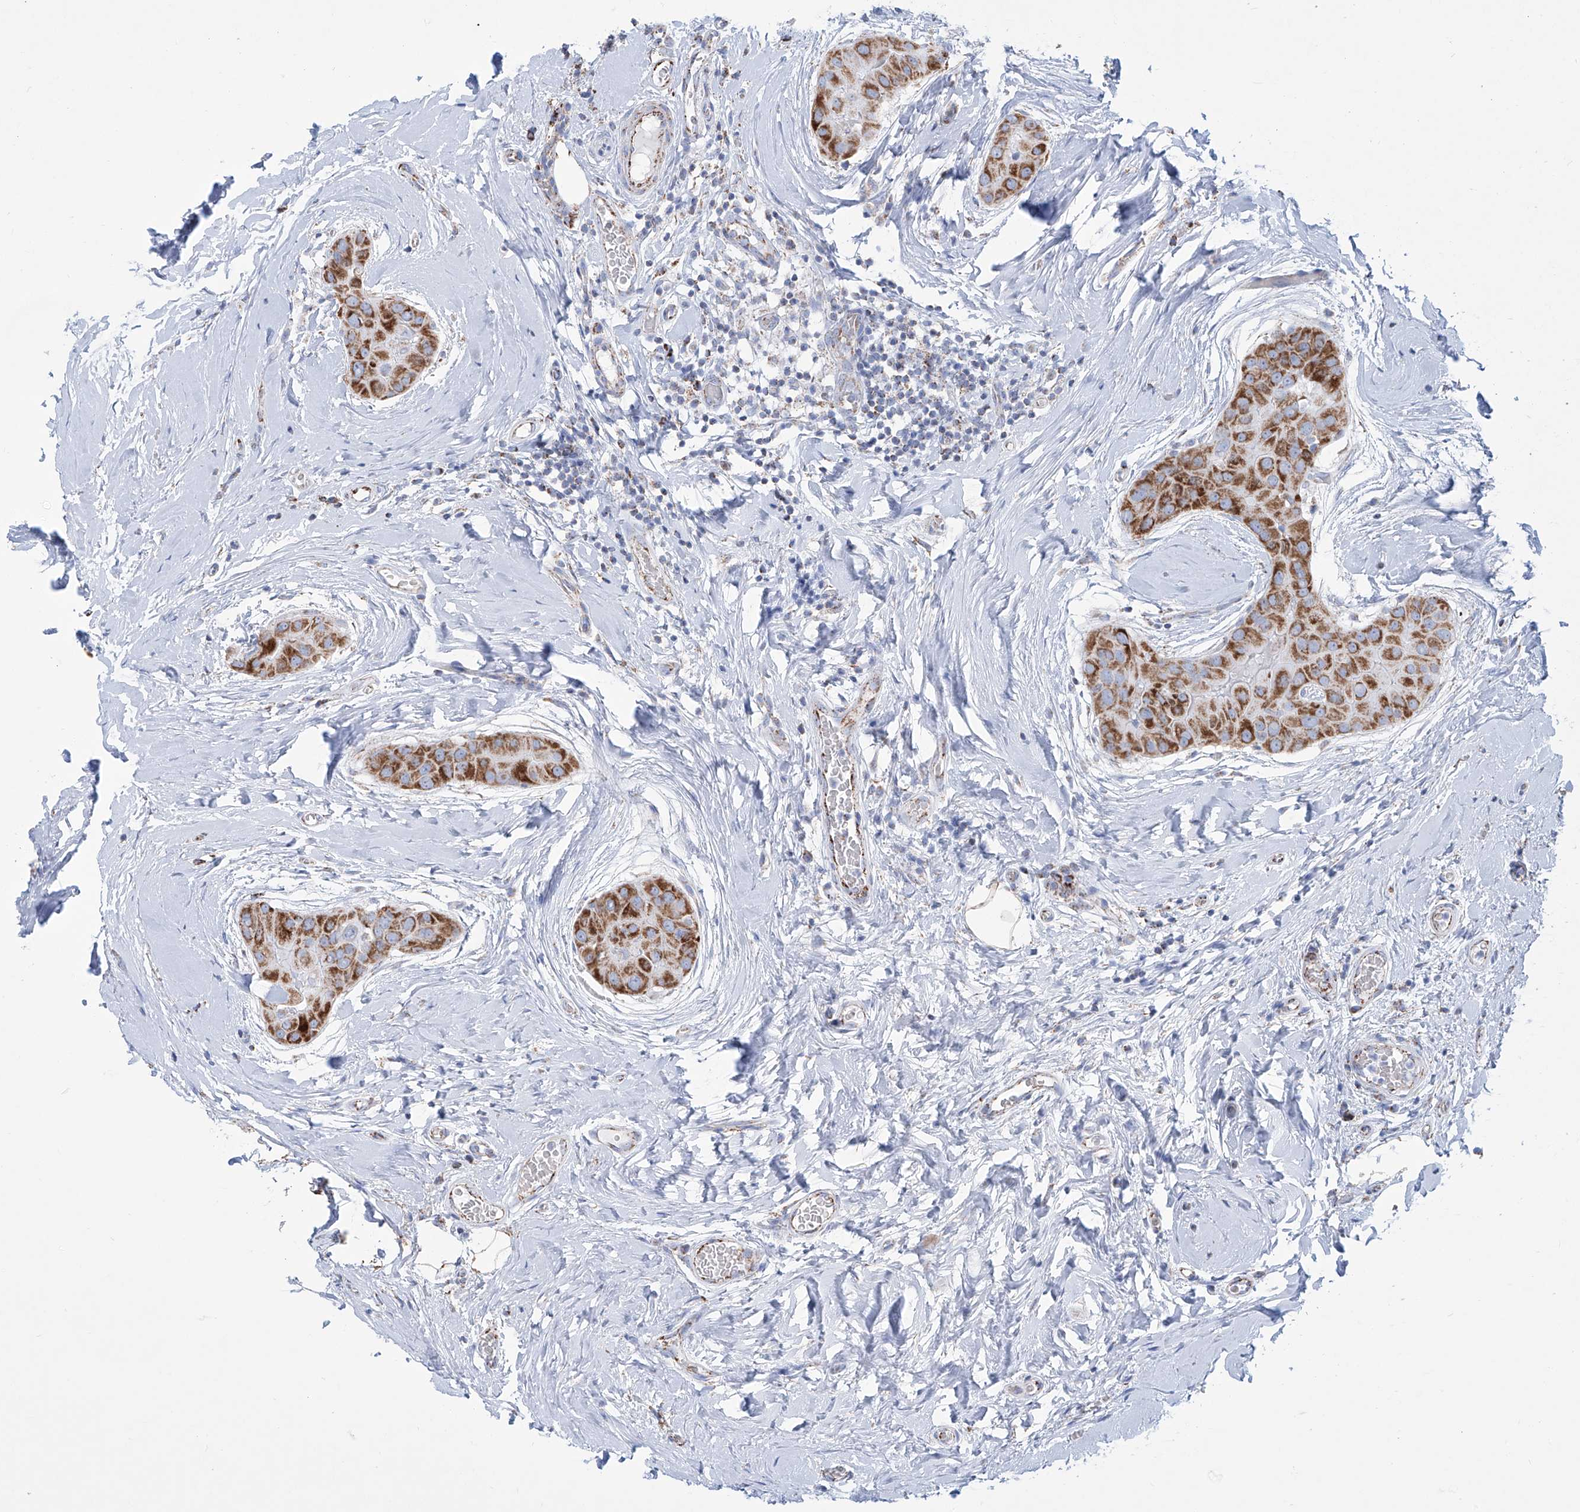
{"staining": {"intensity": "strong", "quantity": ">75%", "location": "cytoplasmic/membranous"}, "tissue": "thyroid cancer", "cell_type": "Tumor cells", "image_type": "cancer", "snomed": [{"axis": "morphology", "description": "Papillary adenocarcinoma, NOS"}, {"axis": "topography", "description": "Thyroid gland"}], "caption": "A photomicrograph of papillary adenocarcinoma (thyroid) stained for a protein reveals strong cytoplasmic/membranous brown staining in tumor cells.", "gene": "ALDH6A1", "patient": {"sex": "male", "age": 33}}